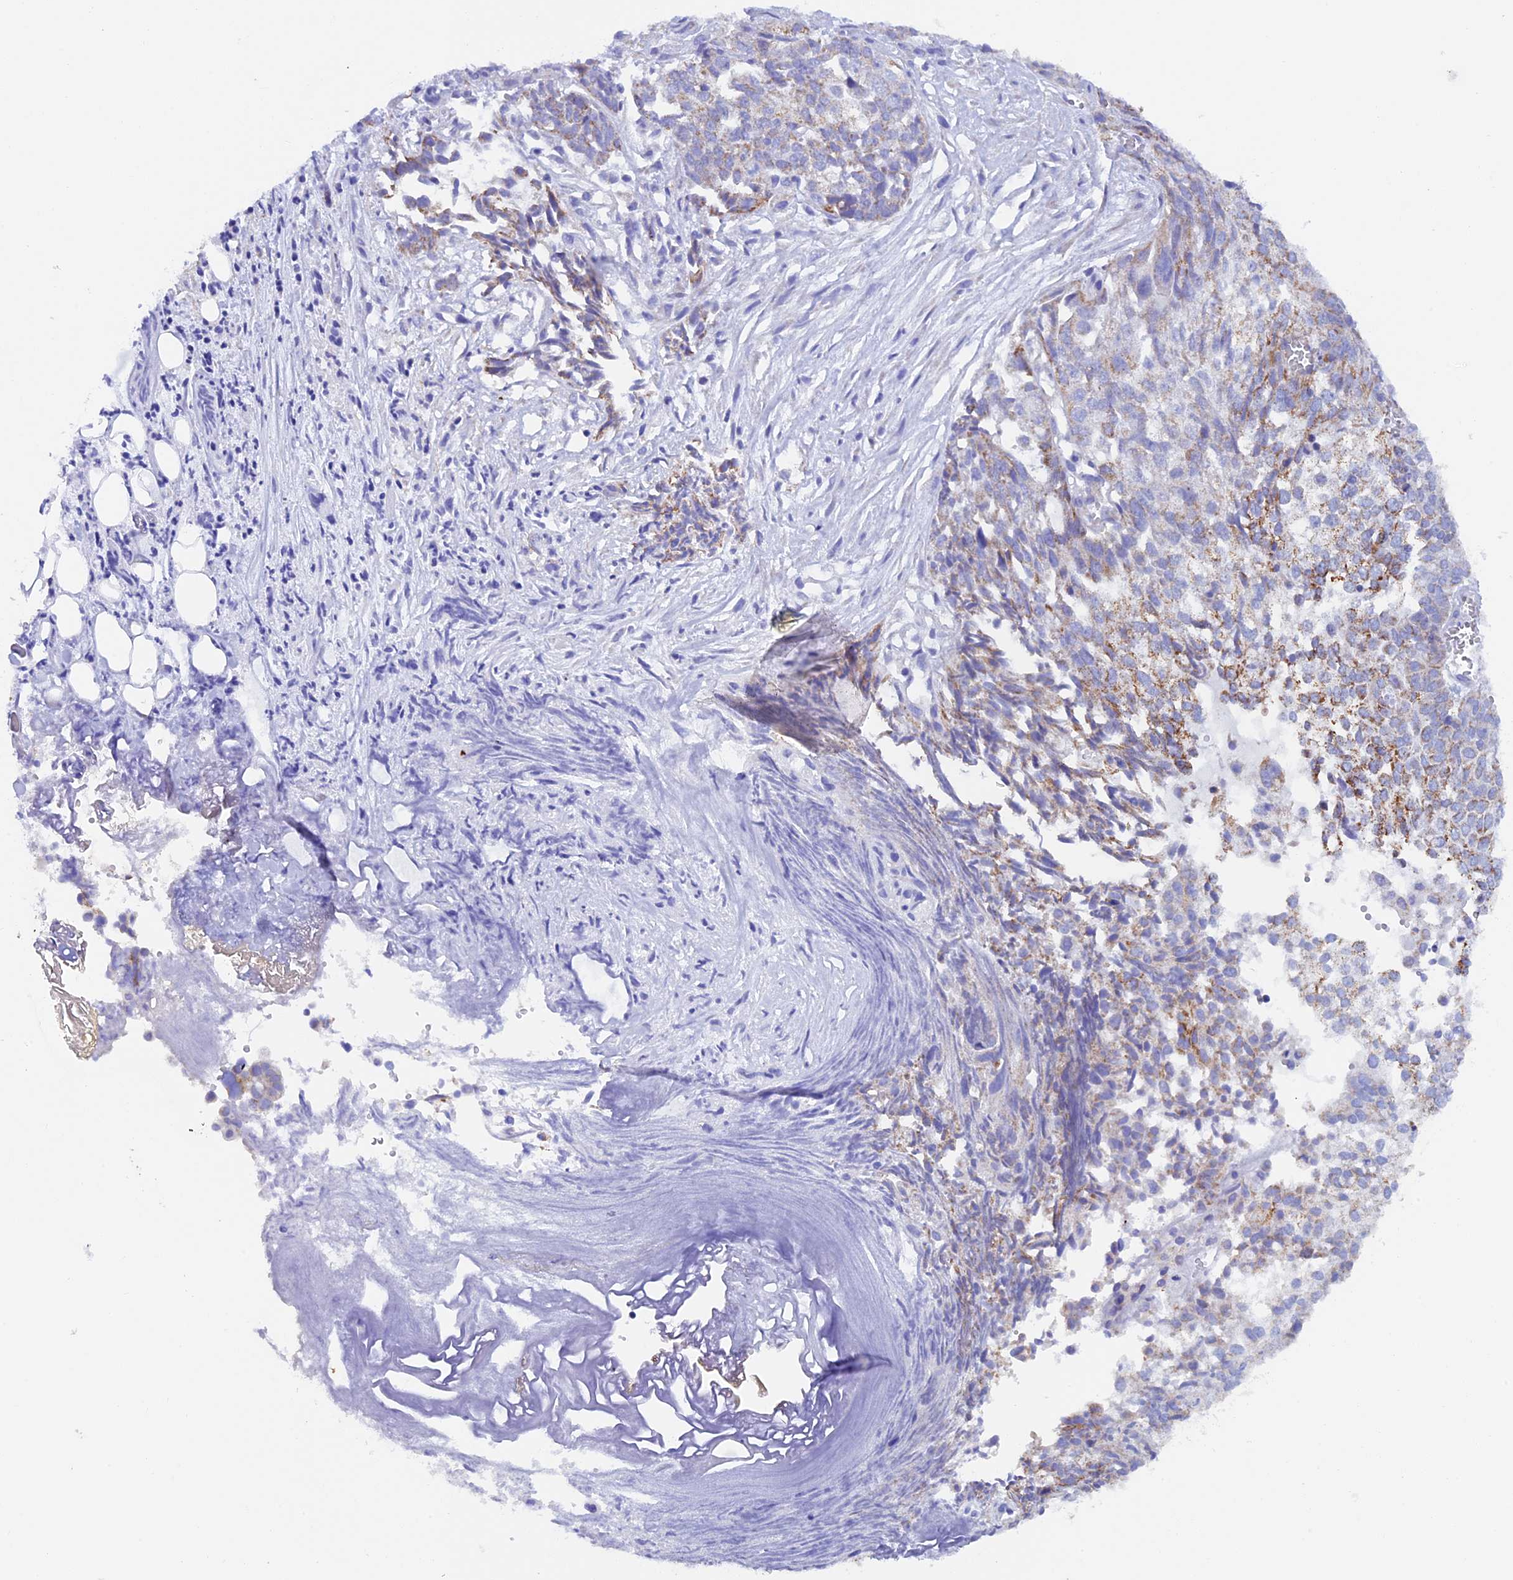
{"staining": {"intensity": "moderate", "quantity": "<25%", "location": "cytoplasmic/membranous"}, "tissue": "ovarian cancer", "cell_type": "Tumor cells", "image_type": "cancer", "snomed": [{"axis": "morphology", "description": "Cystadenocarcinoma, serous, NOS"}, {"axis": "topography", "description": "Soft tissue"}, {"axis": "topography", "description": "Ovary"}], "caption": "Ovarian cancer (serous cystadenocarcinoma) stained with a protein marker shows moderate staining in tumor cells.", "gene": "SLC8B1", "patient": {"sex": "female", "age": 57}}